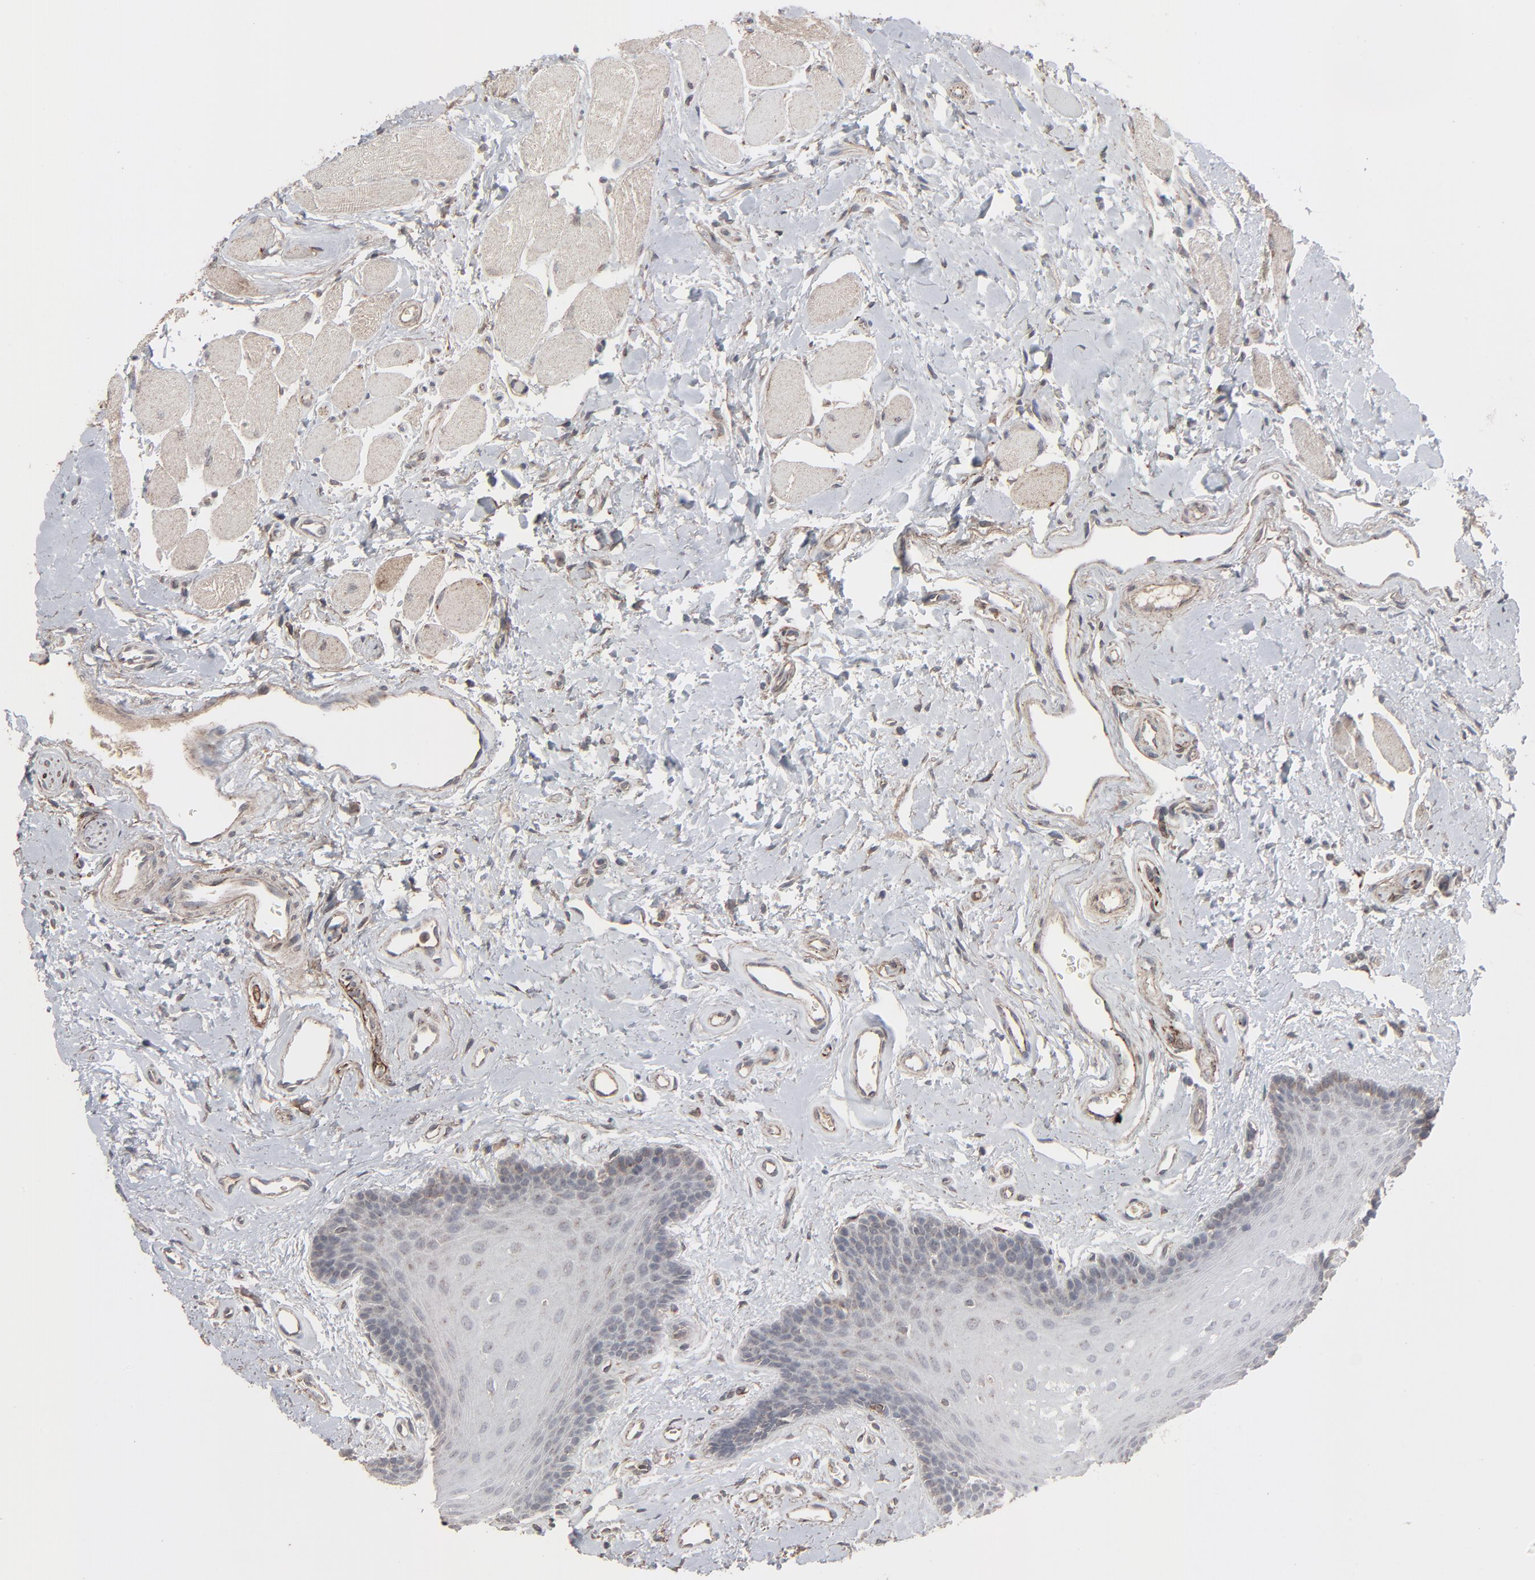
{"staining": {"intensity": "strong", "quantity": "25%-75%", "location": "cytoplasmic/membranous"}, "tissue": "oral mucosa", "cell_type": "Squamous epithelial cells", "image_type": "normal", "snomed": [{"axis": "morphology", "description": "Normal tissue, NOS"}, {"axis": "topography", "description": "Oral tissue"}], "caption": "IHC image of unremarkable human oral mucosa stained for a protein (brown), which reveals high levels of strong cytoplasmic/membranous staining in approximately 25%-75% of squamous epithelial cells.", "gene": "JAM3", "patient": {"sex": "male", "age": 62}}